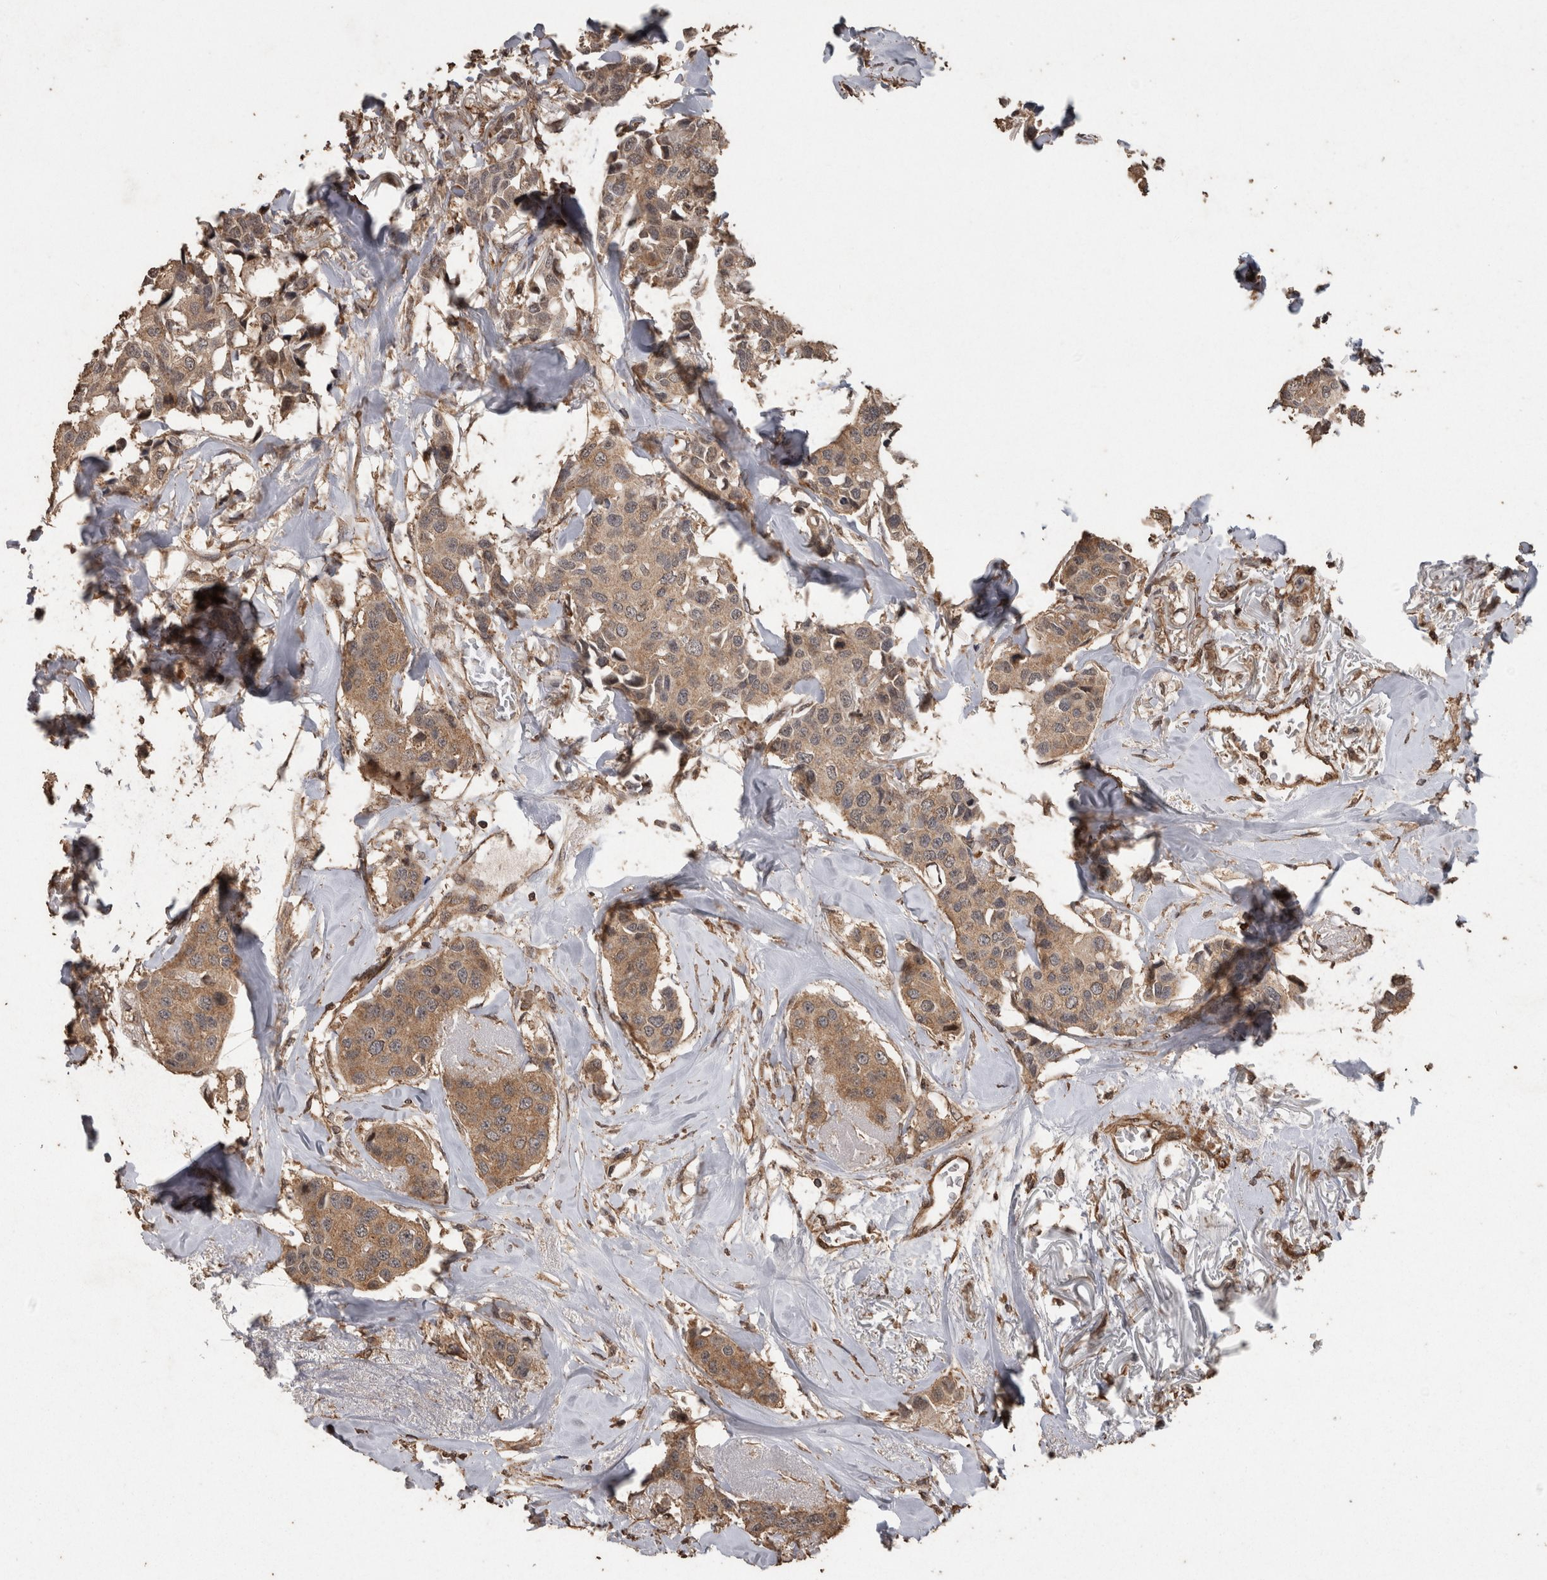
{"staining": {"intensity": "moderate", "quantity": ">75%", "location": "cytoplasmic/membranous"}, "tissue": "breast cancer", "cell_type": "Tumor cells", "image_type": "cancer", "snomed": [{"axis": "morphology", "description": "Duct carcinoma"}, {"axis": "topography", "description": "Breast"}], "caption": "Immunohistochemistry staining of breast cancer (invasive ductal carcinoma), which reveals medium levels of moderate cytoplasmic/membranous expression in about >75% of tumor cells indicating moderate cytoplasmic/membranous protein staining. The staining was performed using DAB (brown) for protein detection and nuclei were counterstained in hematoxylin (blue).", "gene": "PINK1", "patient": {"sex": "female", "age": 80}}